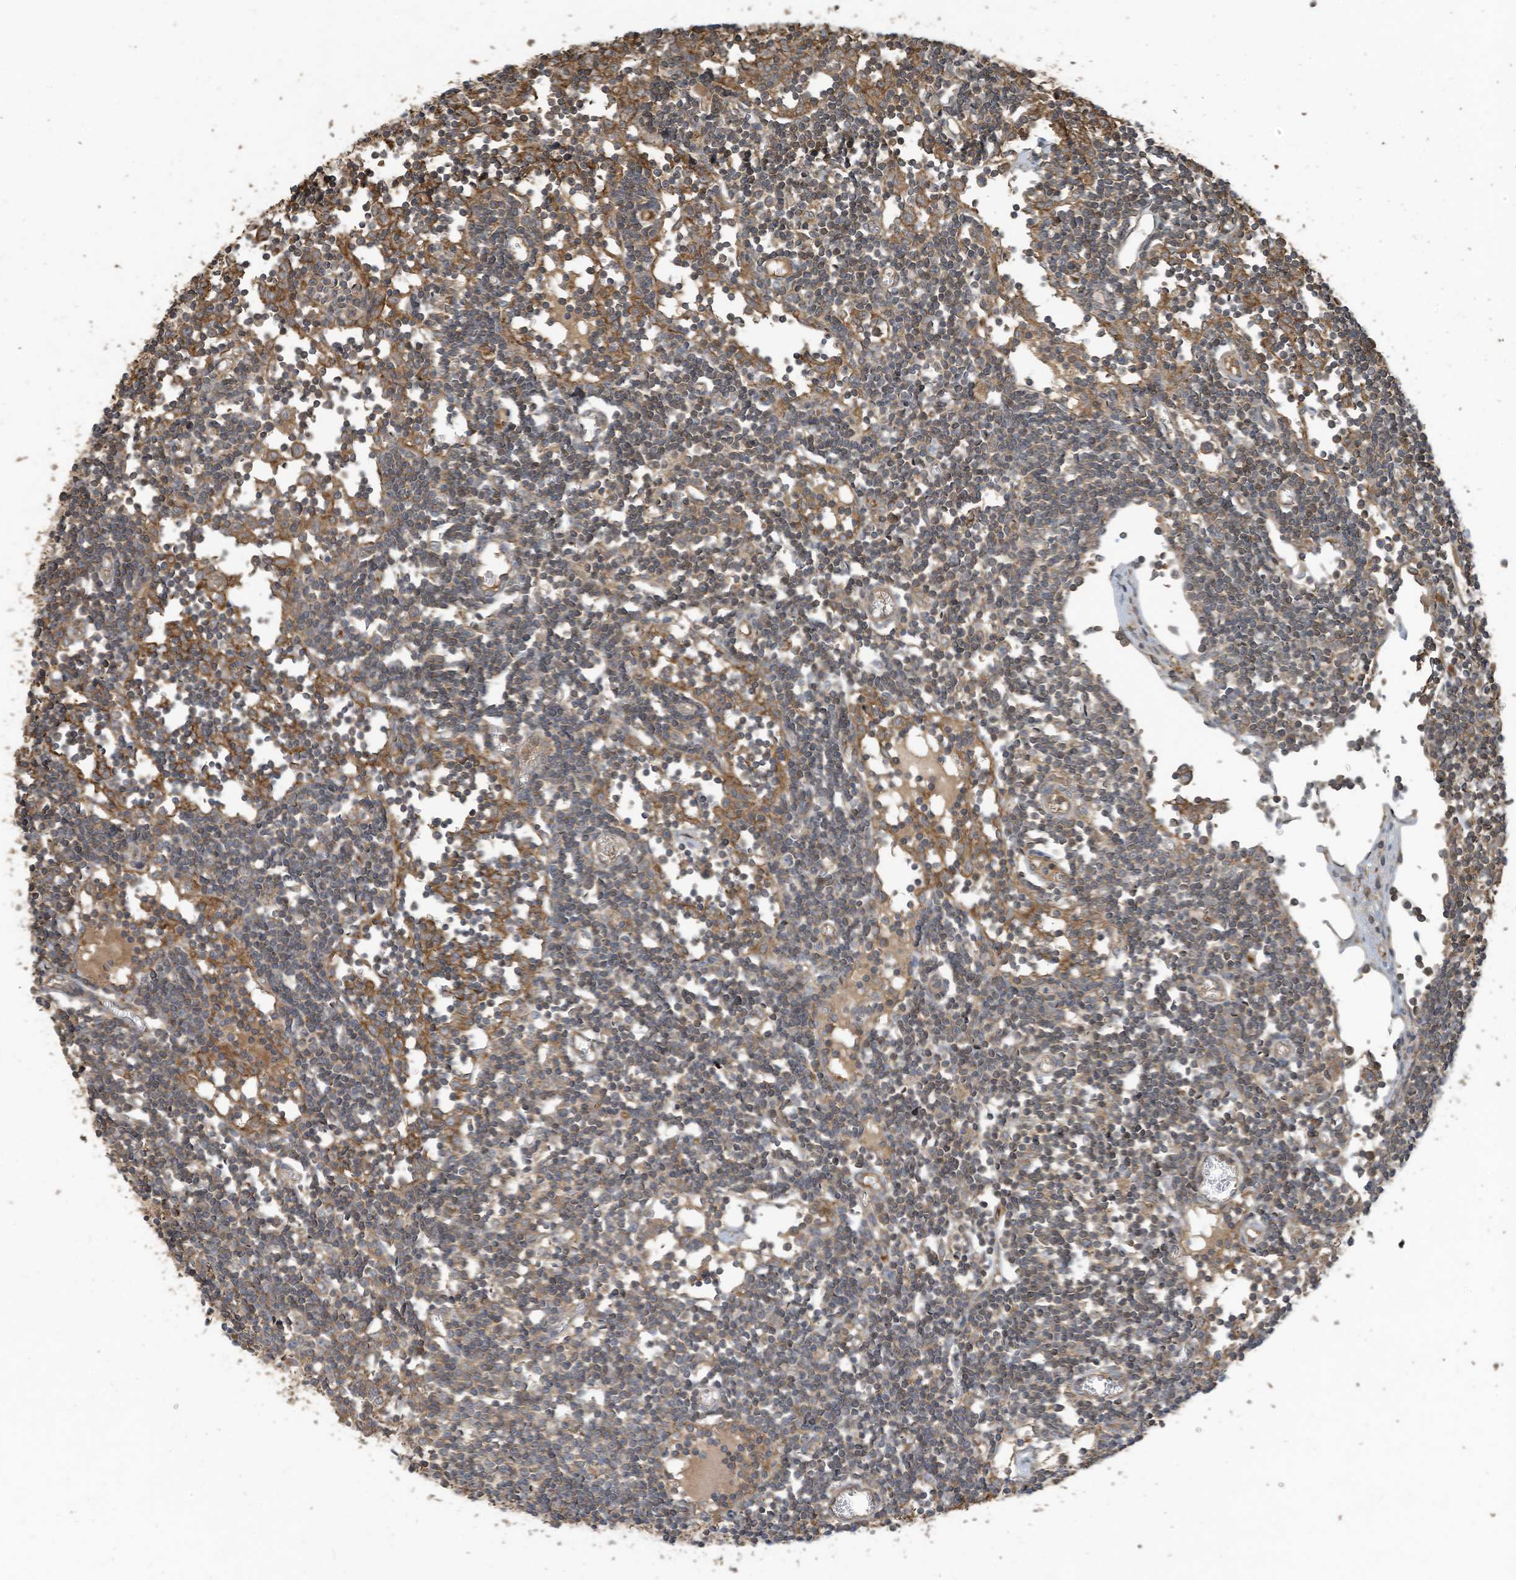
{"staining": {"intensity": "weak", "quantity": ">75%", "location": "cytoplasmic/membranous"}, "tissue": "lymph node", "cell_type": "Germinal center cells", "image_type": "normal", "snomed": [{"axis": "morphology", "description": "Normal tissue, NOS"}, {"axis": "topography", "description": "Lymph node"}], "caption": "Protein expression analysis of benign human lymph node reveals weak cytoplasmic/membranous positivity in approximately >75% of germinal center cells. (Brightfield microscopy of DAB IHC at high magnification).", "gene": "COX10", "patient": {"sex": "female", "age": 11}}